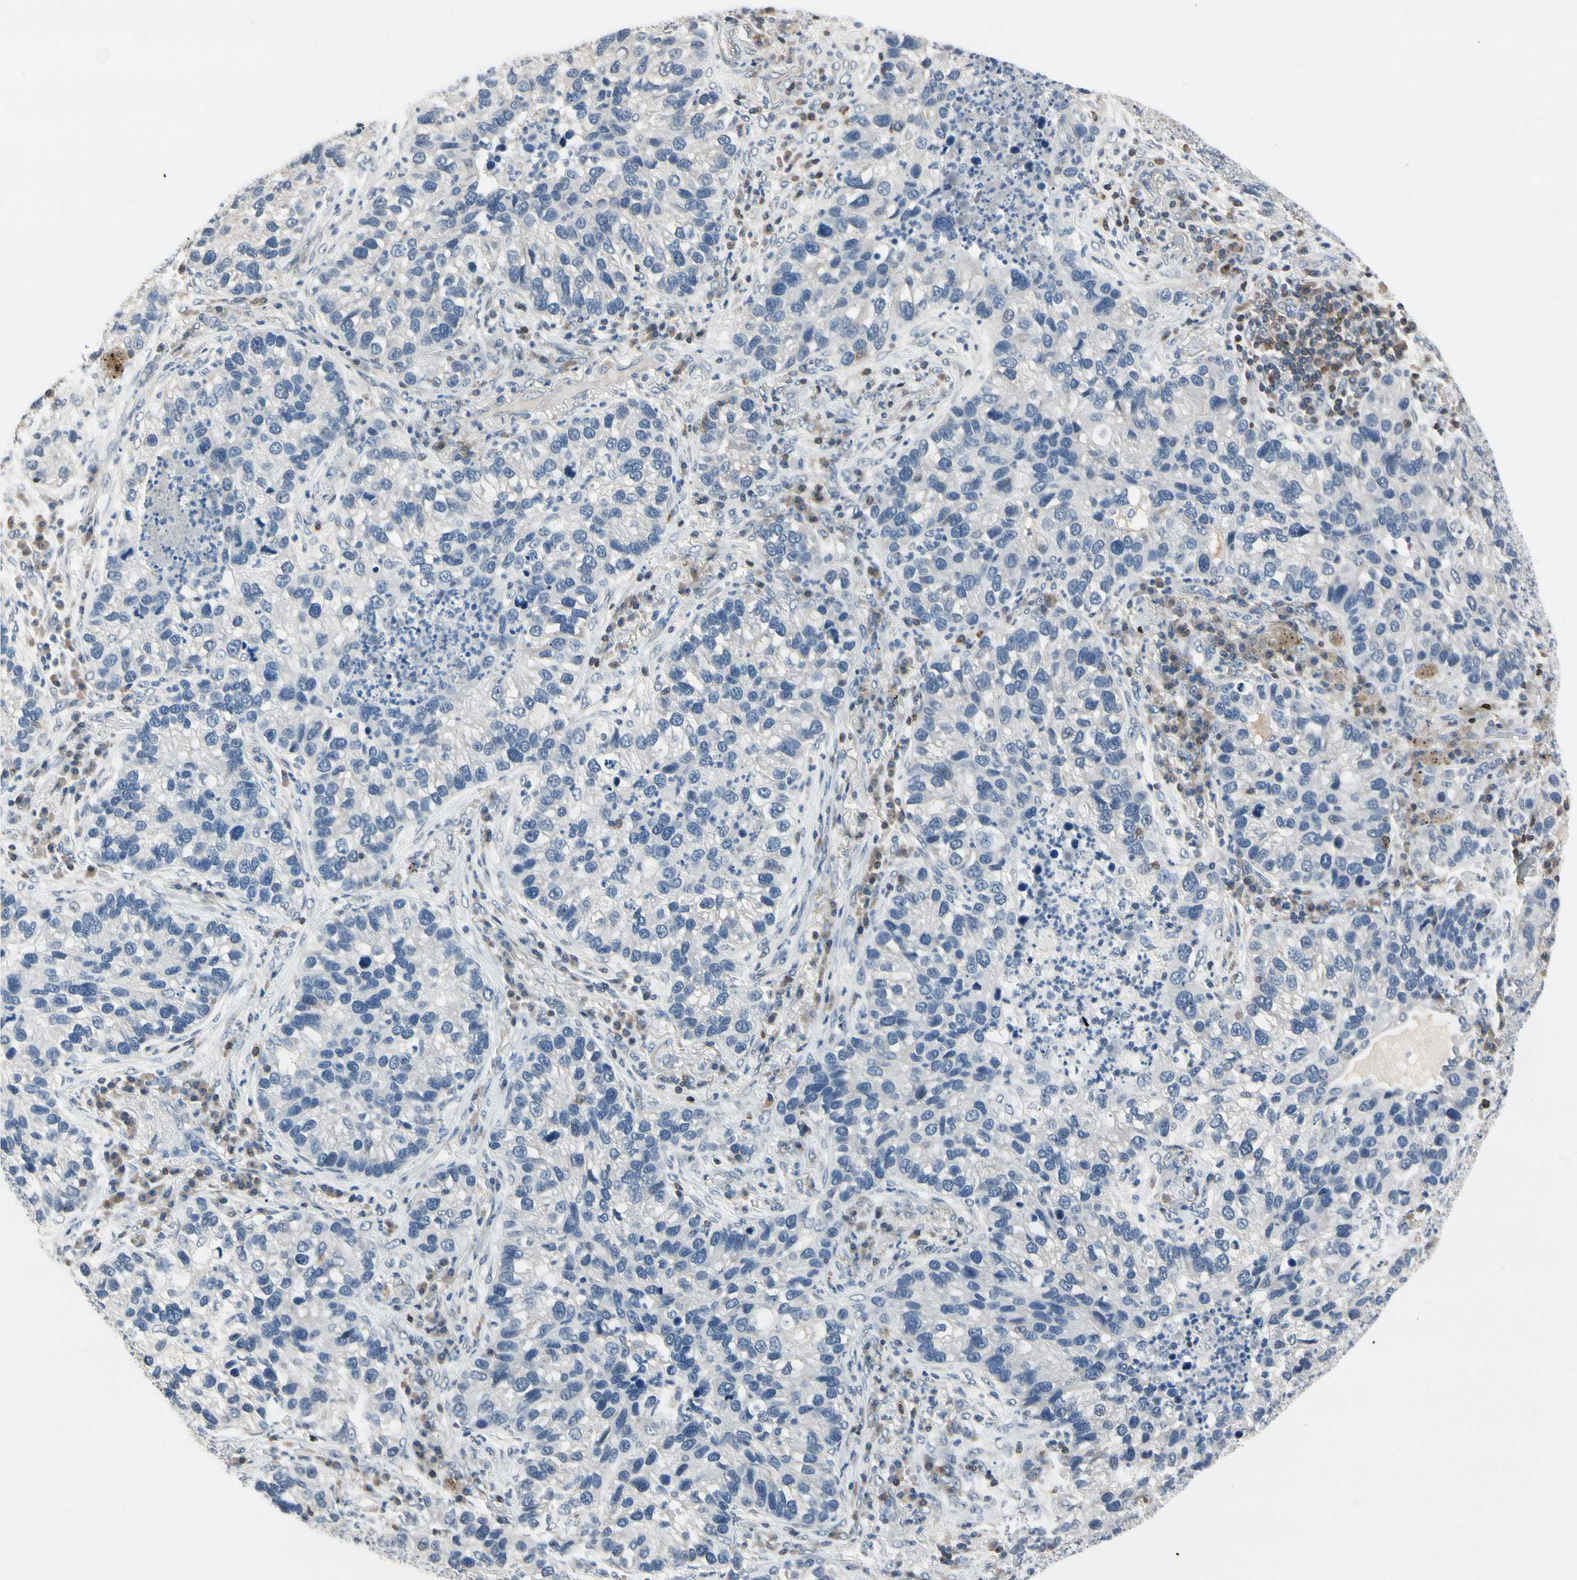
{"staining": {"intensity": "negative", "quantity": "none", "location": "none"}, "tissue": "lung cancer", "cell_type": "Tumor cells", "image_type": "cancer", "snomed": [{"axis": "morphology", "description": "Normal tissue, NOS"}, {"axis": "morphology", "description": "Adenocarcinoma, NOS"}, {"axis": "topography", "description": "Bronchus"}, {"axis": "topography", "description": "Lung"}], "caption": "Protein analysis of adenocarcinoma (lung) reveals no significant positivity in tumor cells.", "gene": "NFATC2", "patient": {"sex": "male", "age": 54}}